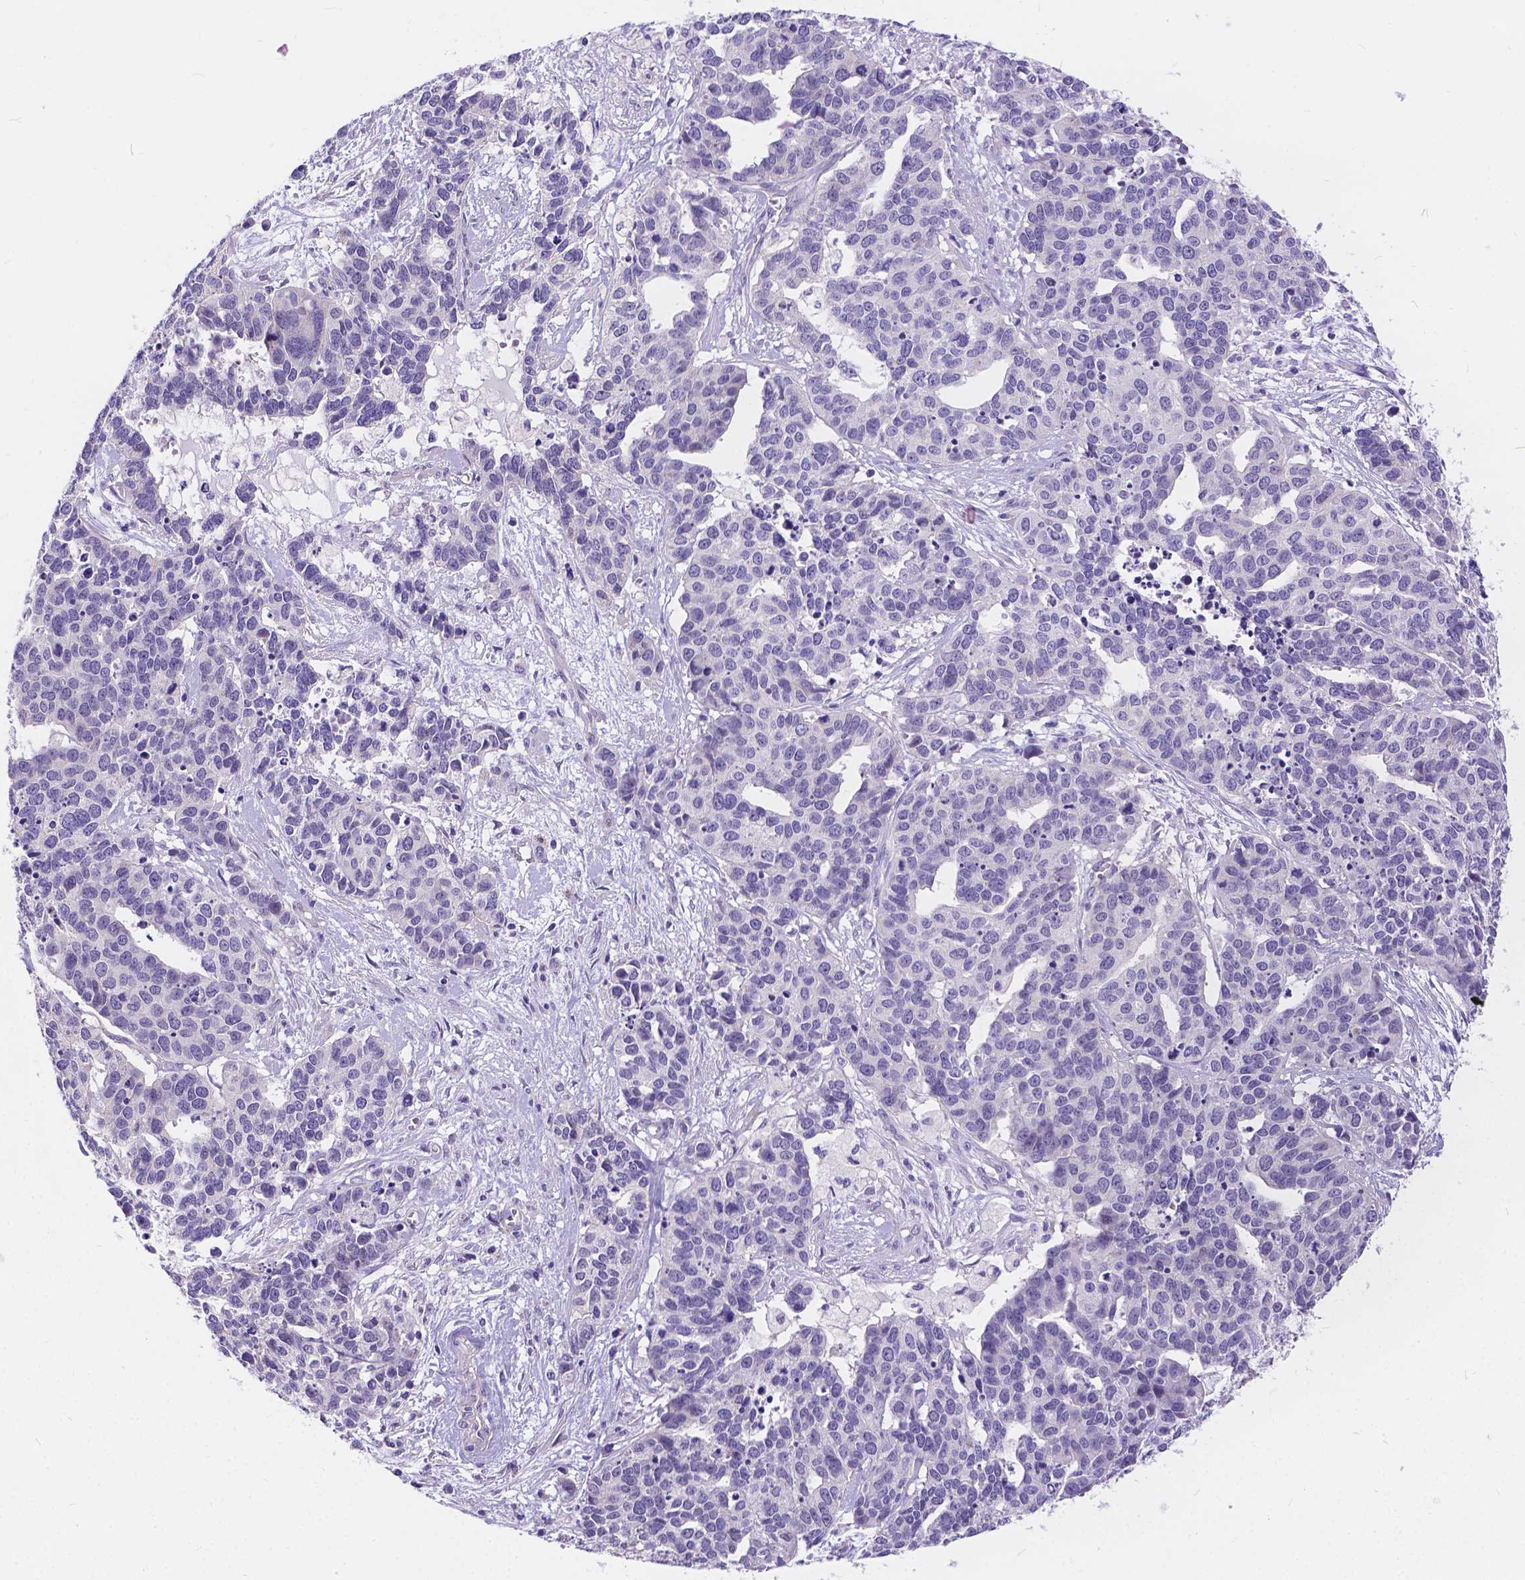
{"staining": {"intensity": "negative", "quantity": "none", "location": "none"}, "tissue": "ovarian cancer", "cell_type": "Tumor cells", "image_type": "cancer", "snomed": [{"axis": "morphology", "description": "Carcinoma, endometroid"}, {"axis": "topography", "description": "Ovary"}], "caption": "This is an immunohistochemistry image of endometroid carcinoma (ovarian). There is no staining in tumor cells.", "gene": "DLEC1", "patient": {"sex": "female", "age": 65}}